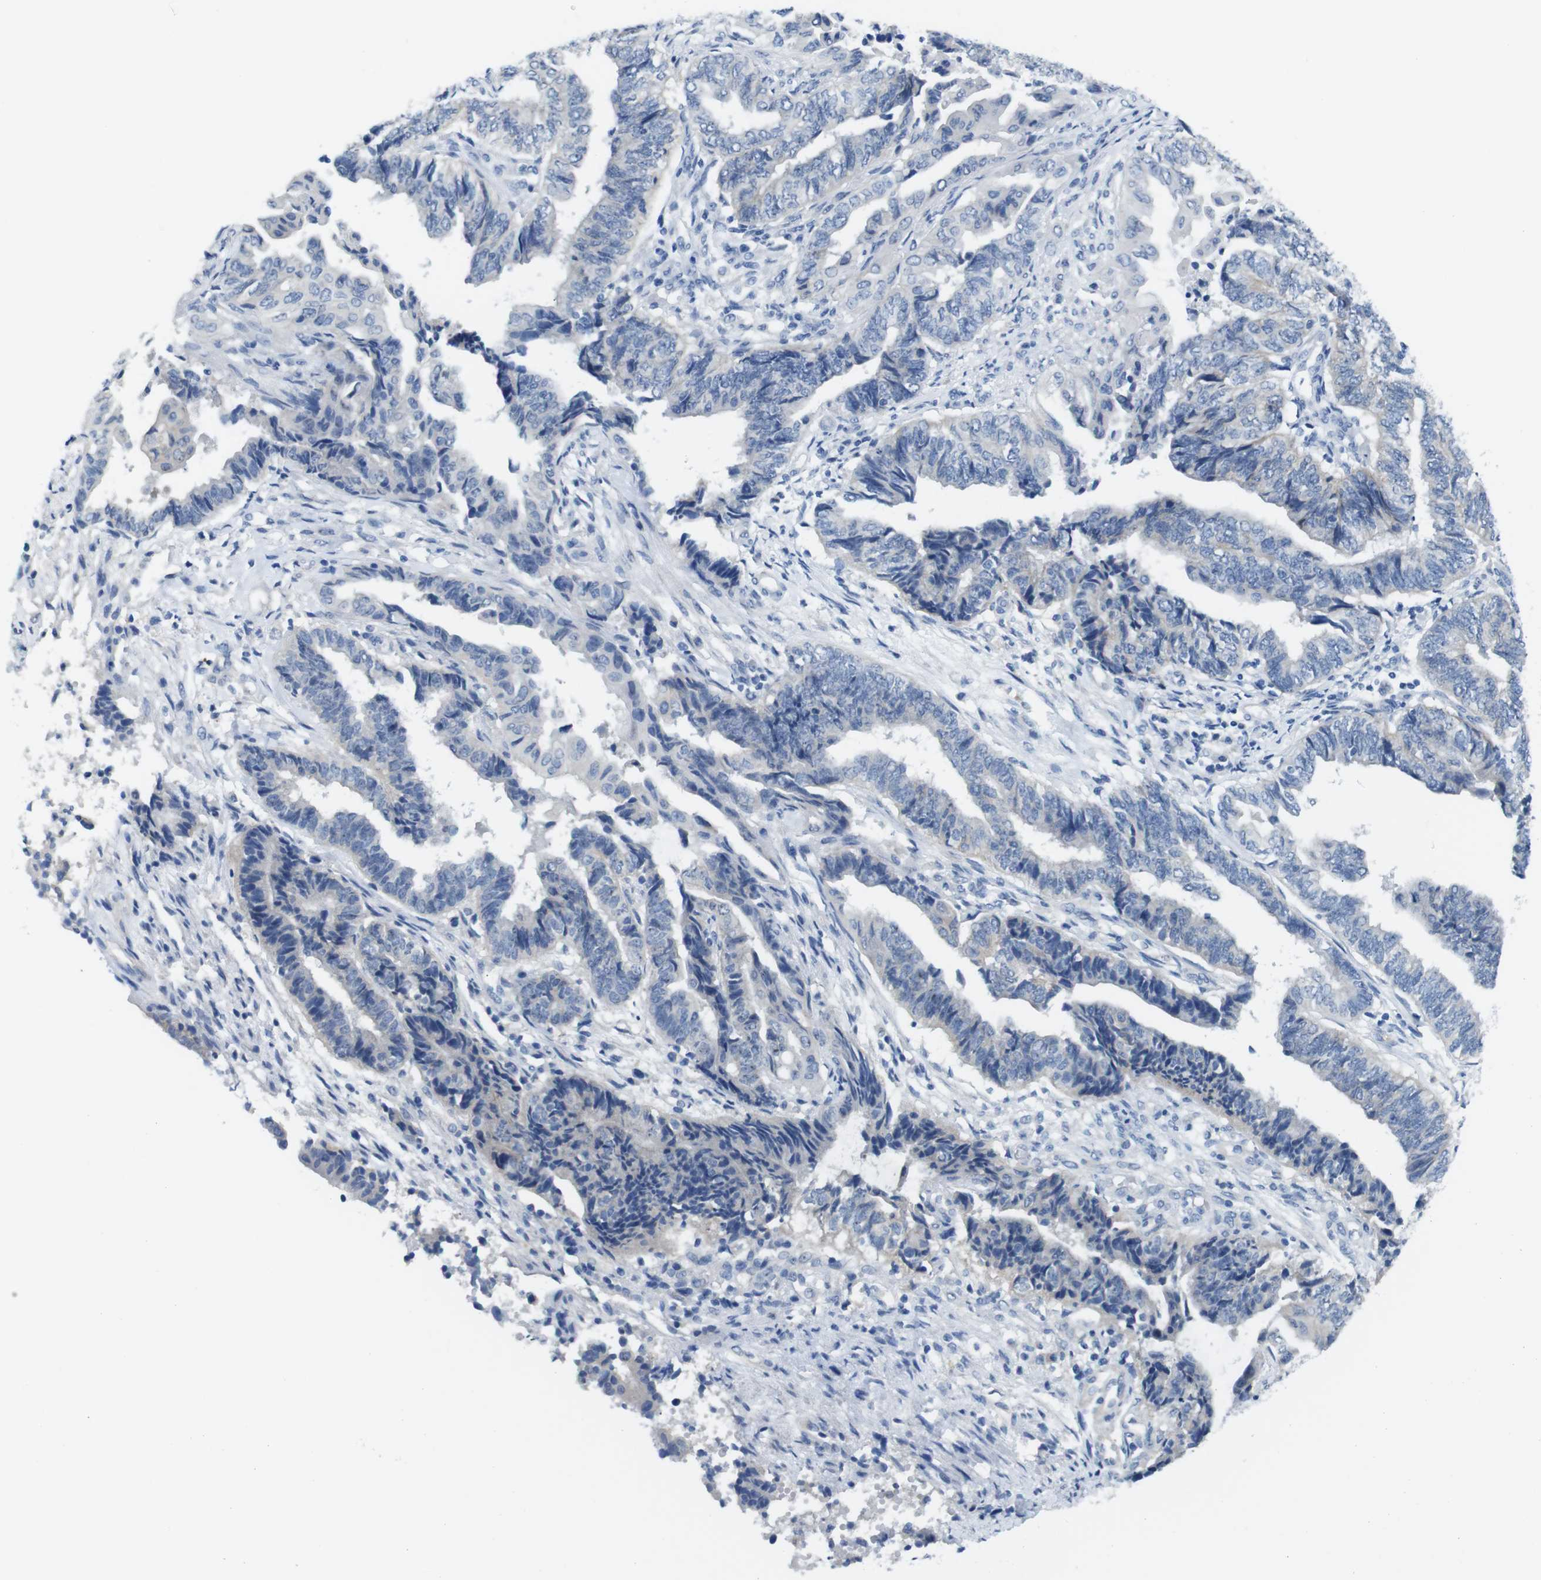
{"staining": {"intensity": "negative", "quantity": "none", "location": "none"}, "tissue": "endometrial cancer", "cell_type": "Tumor cells", "image_type": "cancer", "snomed": [{"axis": "morphology", "description": "Adenocarcinoma, NOS"}, {"axis": "topography", "description": "Uterus"}, {"axis": "topography", "description": "Endometrium"}], "caption": "High magnification brightfield microscopy of endometrial adenocarcinoma stained with DAB (brown) and counterstained with hematoxylin (blue): tumor cells show no significant expression.", "gene": "C1orf210", "patient": {"sex": "female", "age": 70}}